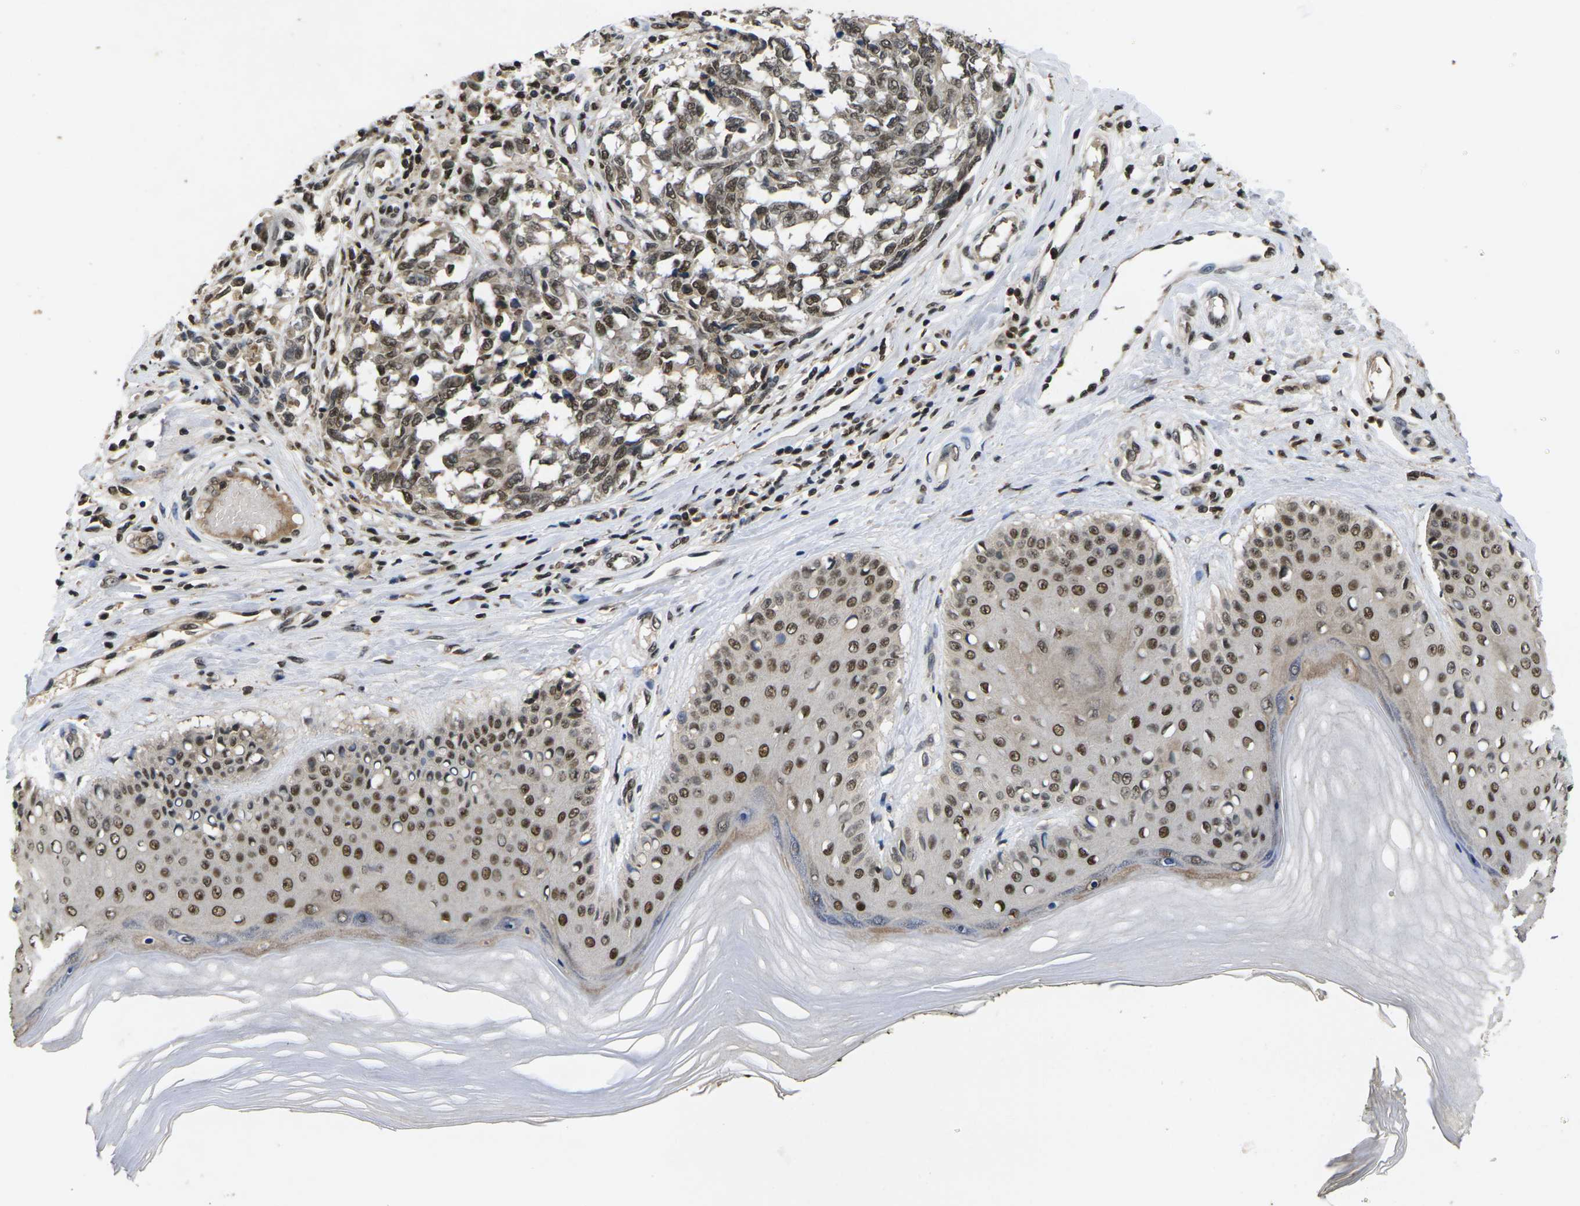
{"staining": {"intensity": "moderate", "quantity": ">75%", "location": "nuclear"}, "tissue": "melanoma", "cell_type": "Tumor cells", "image_type": "cancer", "snomed": [{"axis": "morphology", "description": "Malignant melanoma, NOS"}, {"axis": "topography", "description": "Skin"}], "caption": "There is medium levels of moderate nuclear staining in tumor cells of malignant melanoma, as demonstrated by immunohistochemical staining (brown color).", "gene": "GTF2E1", "patient": {"sex": "female", "age": 64}}